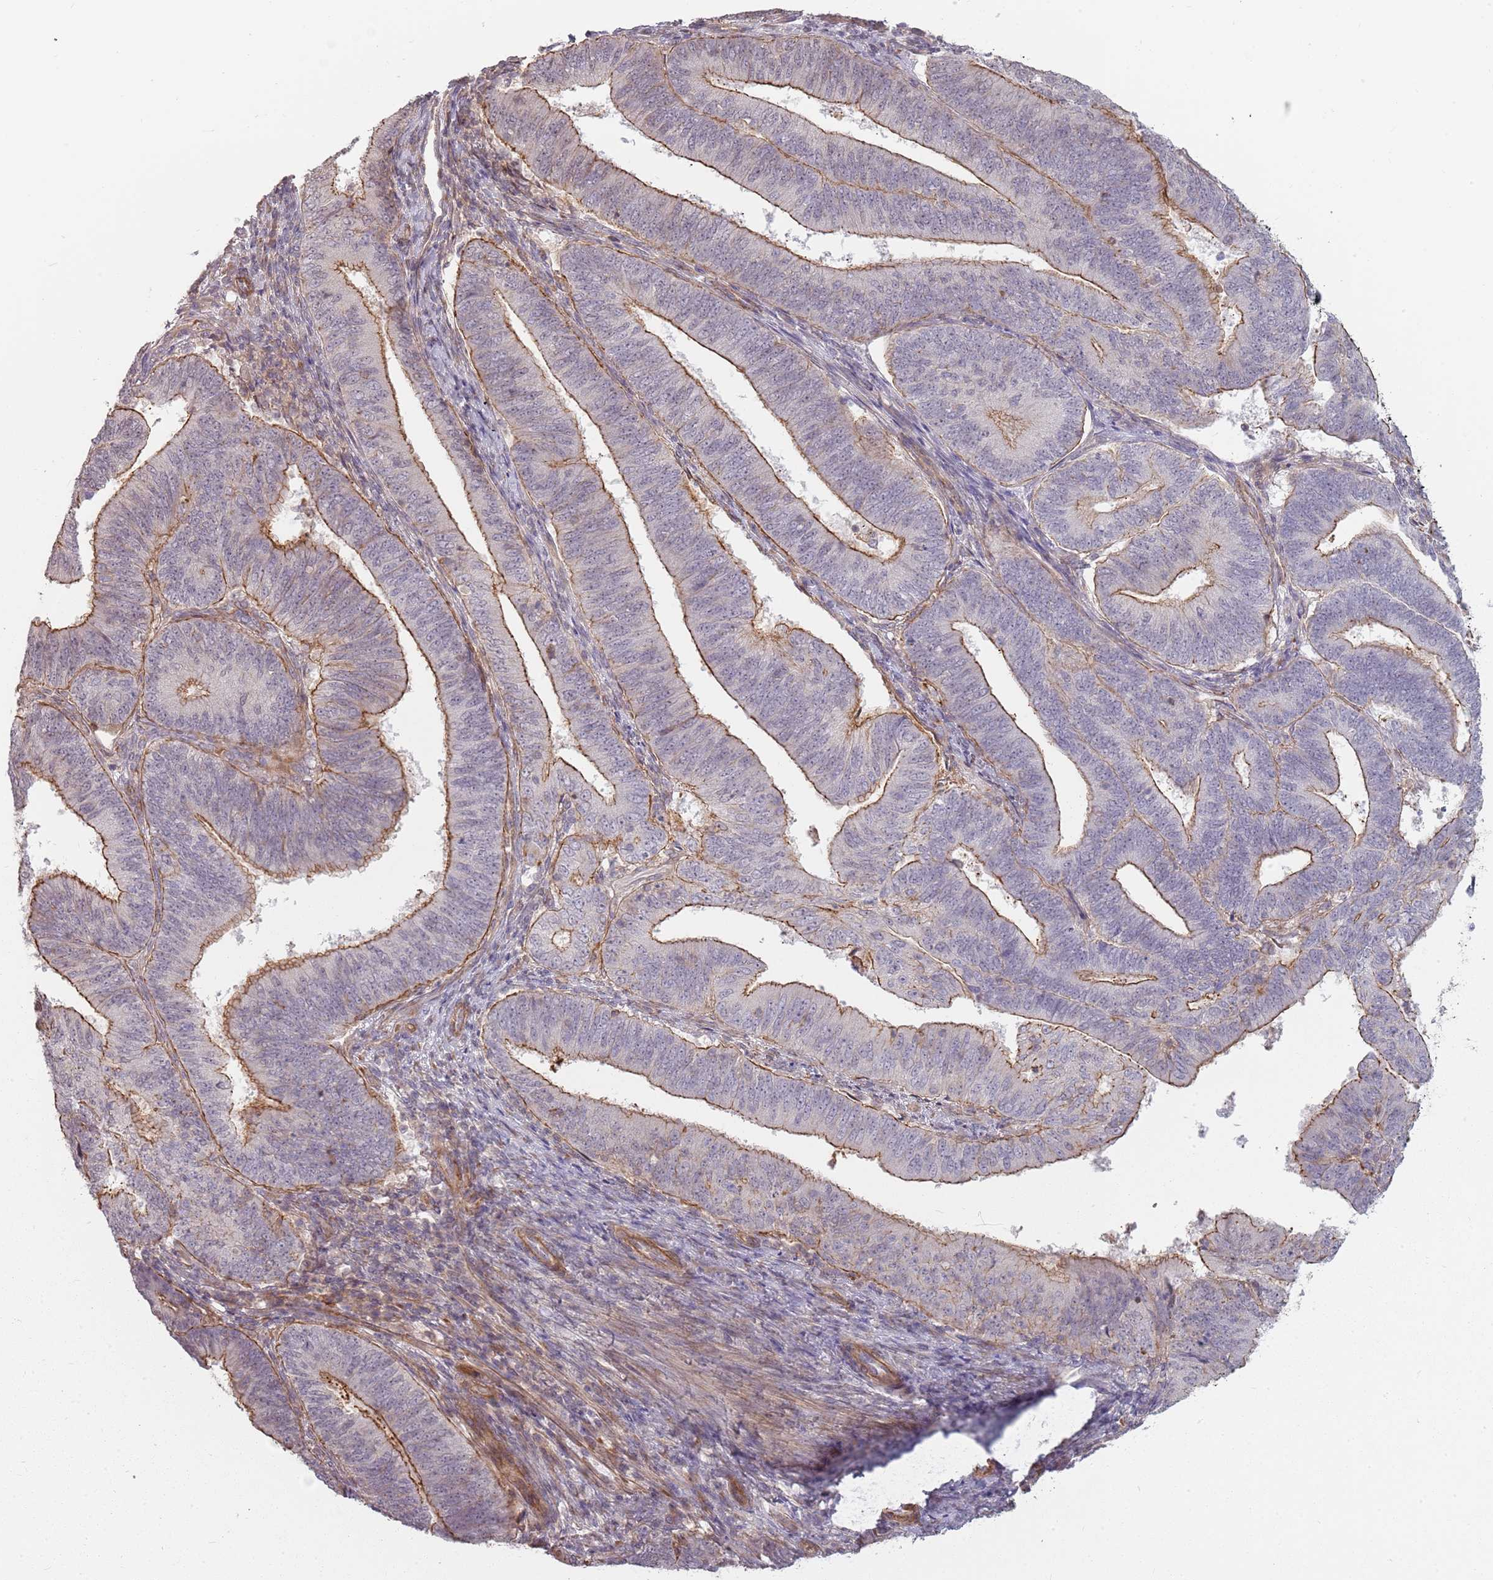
{"staining": {"intensity": "moderate", "quantity": "25%-75%", "location": "cytoplasmic/membranous"}, "tissue": "endometrial cancer", "cell_type": "Tumor cells", "image_type": "cancer", "snomed": [{"axis": "morphology", "description": "Adenocarcinoma, NOS"}, {"axis": "topography", "description": "Endometrium"}], "caption": "Brown immunohistochemical staining in human adenocarcinoma (endometrial) displays moderate cytoplasmic/membranous expression in about 25%-75% of tumor cells. The protein is stained brown, and the nuclei are stained in blue (DAB IHC with brightfield microscopy, high magnification).", "gene": "PPP1R14C", "patient": {"sex": "female", "age": 70}}